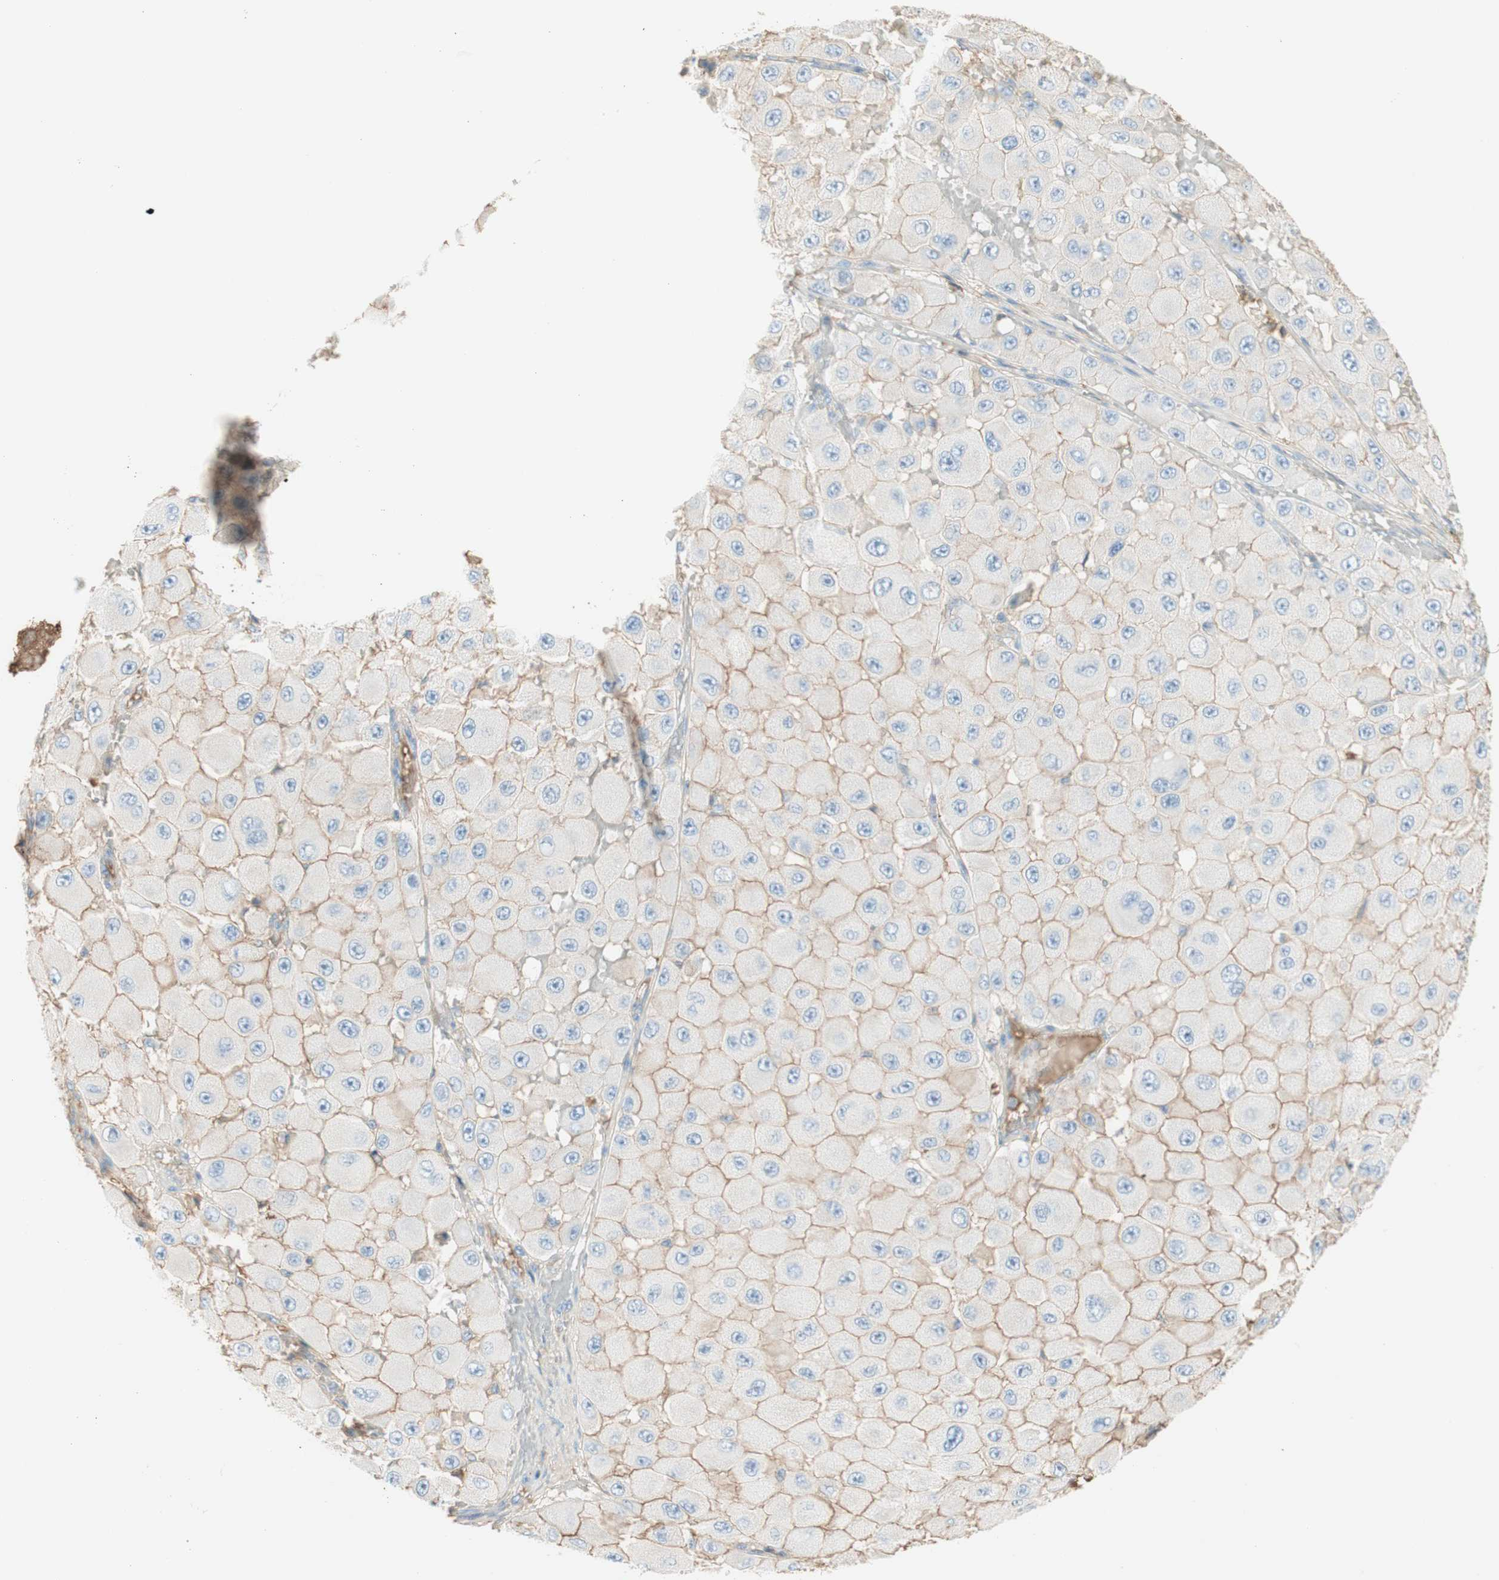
{"staining": {"intensity": "weak", "quantity": ">75%", "location": "cytoplasmic/membranous"}, "tissue": "melanoma", "cell_type": "Tumor cells", "image_type": "cancer", "snomed": [{"axis": "morphology", "description": "Malignant melanoma, NOS"}, {"axis": "topography", "description": "Skin"}], "caption": "This is an image of IHC staining of melanoma, which shows weak positivity in the cytoplasmic/membranous of tumor cells.", "gene": "KNG1", "patient": {"sex": "female", "age": 81}}